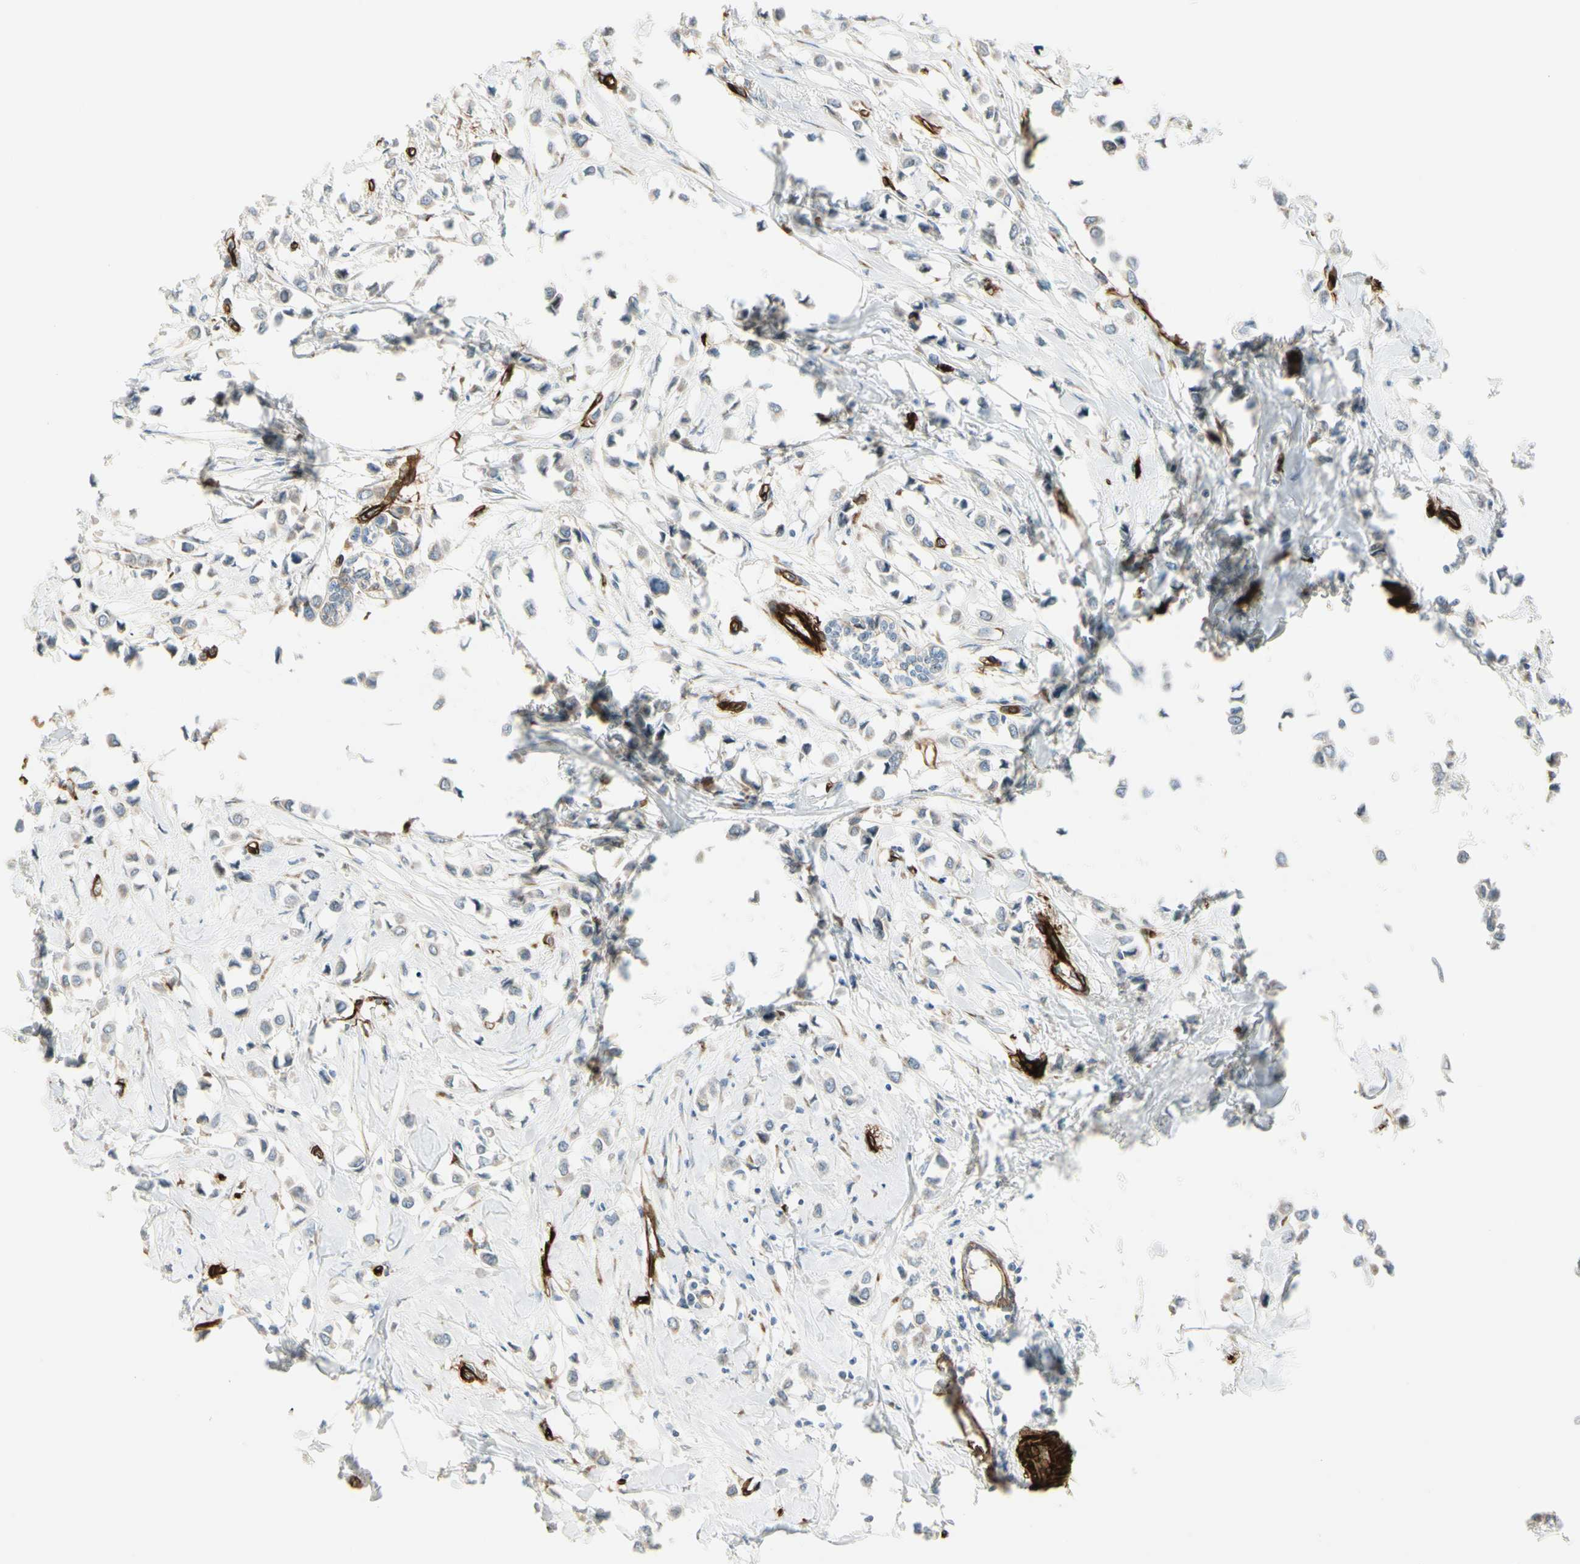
{"staining": {"intensity": "negative", "quantity": "none", "location": "none"}, "tissue": "breast cancer", "cell_type": "Tumor cells", "image_type": "cancer", "snomed": [{"axis": "morphology", "description": "Lobular carcinoma"}, {"axis": "topography", "description": "Breast"}], "caption": "This image is of breast lobular carcinoma stained with immunohistochemistry (IHC) to label a protein in brown with the nuclei are counter-stained blue. There is no positivity in tumor cells.", "gene": "MCAM", "patient": {"sex": "female", "age": 51}}